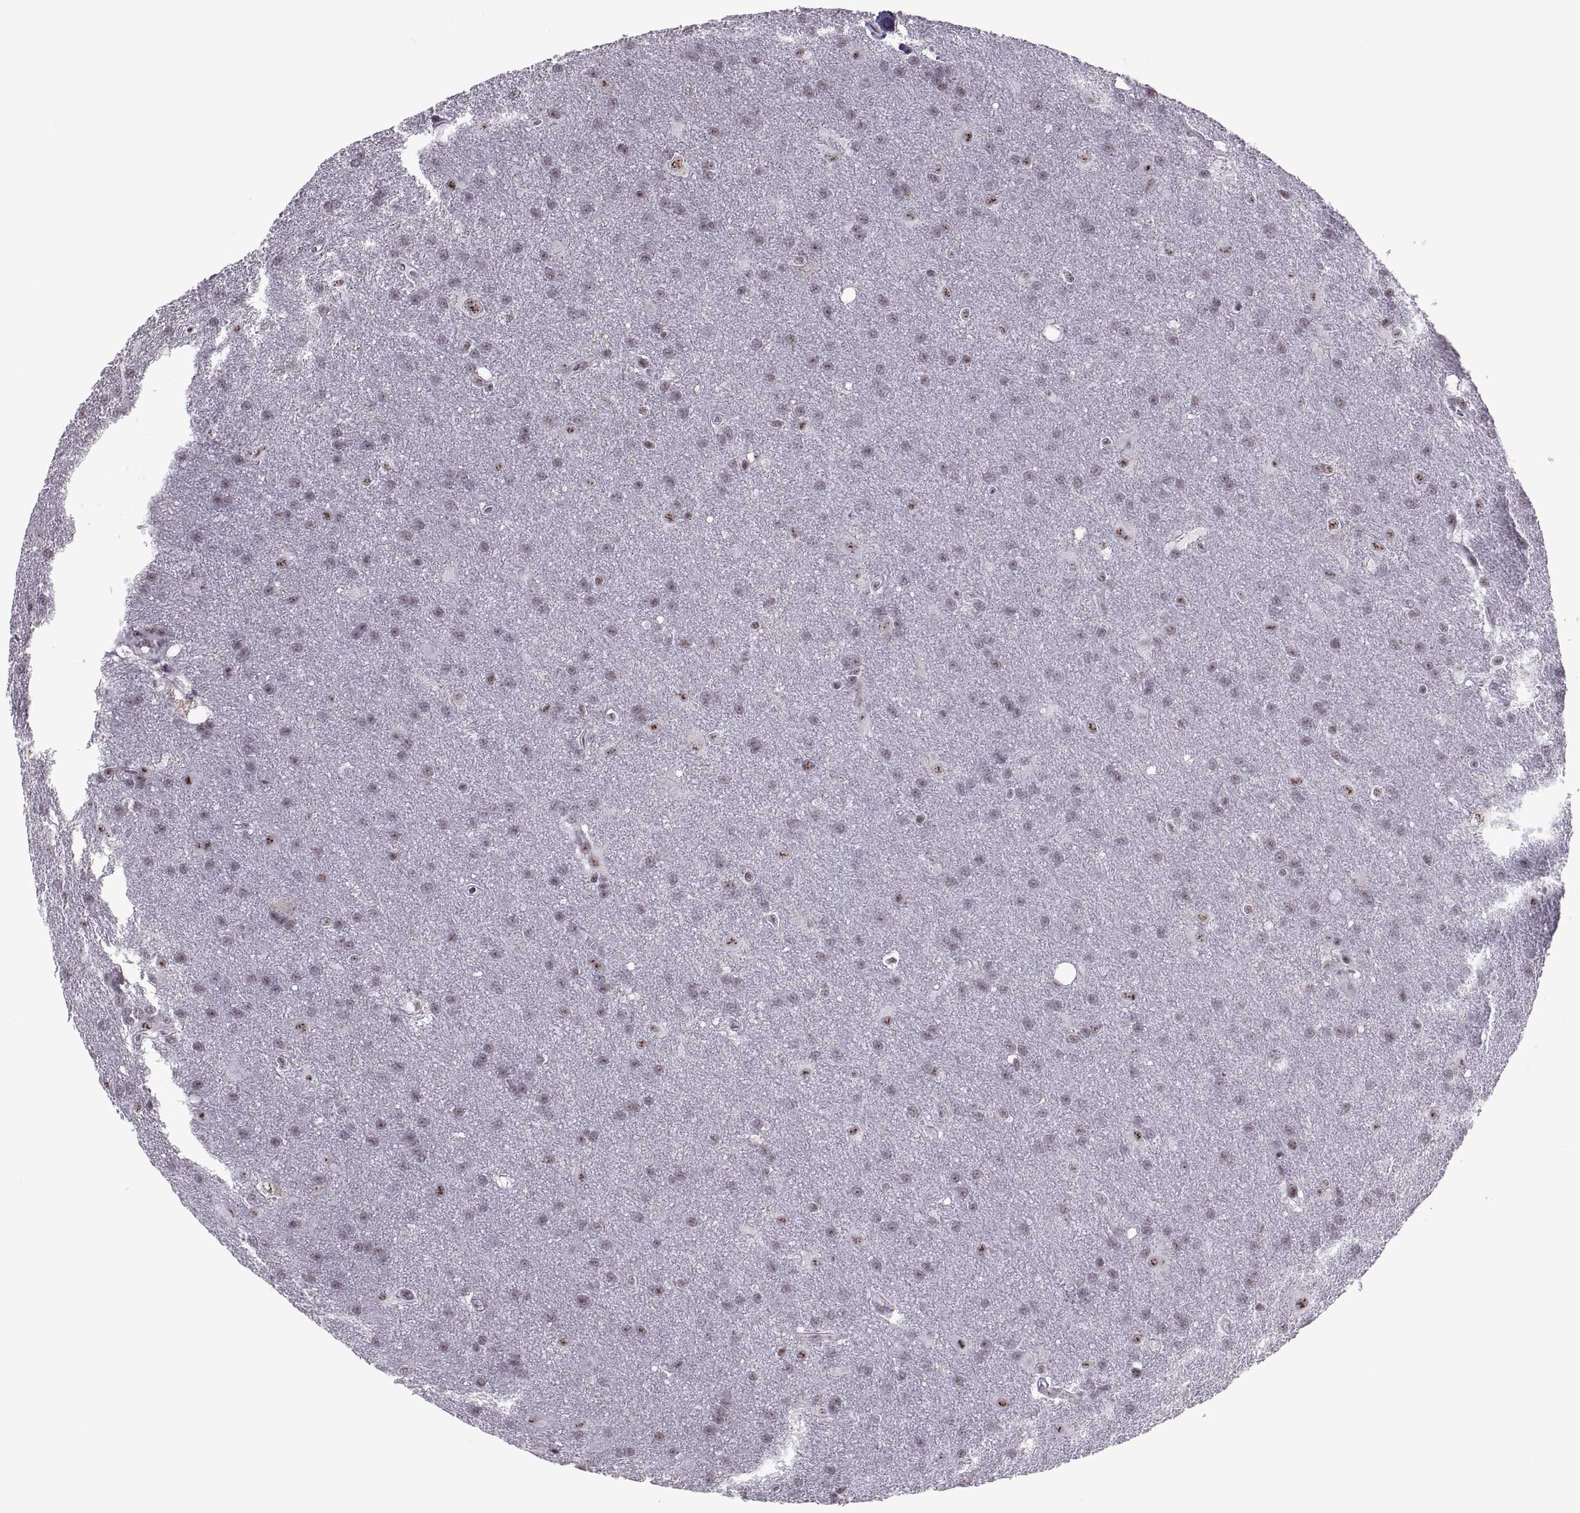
{"staining": {"intensity": "moderate", "quantity": "<25%", "location": "nuclear"}, "tissue": "glioma", "cell_type": "Tumor cells", "image_type": "cancer", "snomed": [{"axis": "morphology", "description": "Glioma, malignant, Low grade"}, {"axis": "topography", "description": "Brain"}], "caption": "Human glioma stained for a protein (brown) reveals moderate nuclear positive positivity in approximately <25% of tumor cells.", "gene": "MAGEA4", "patient": {"sex": "male", "age": 58}}